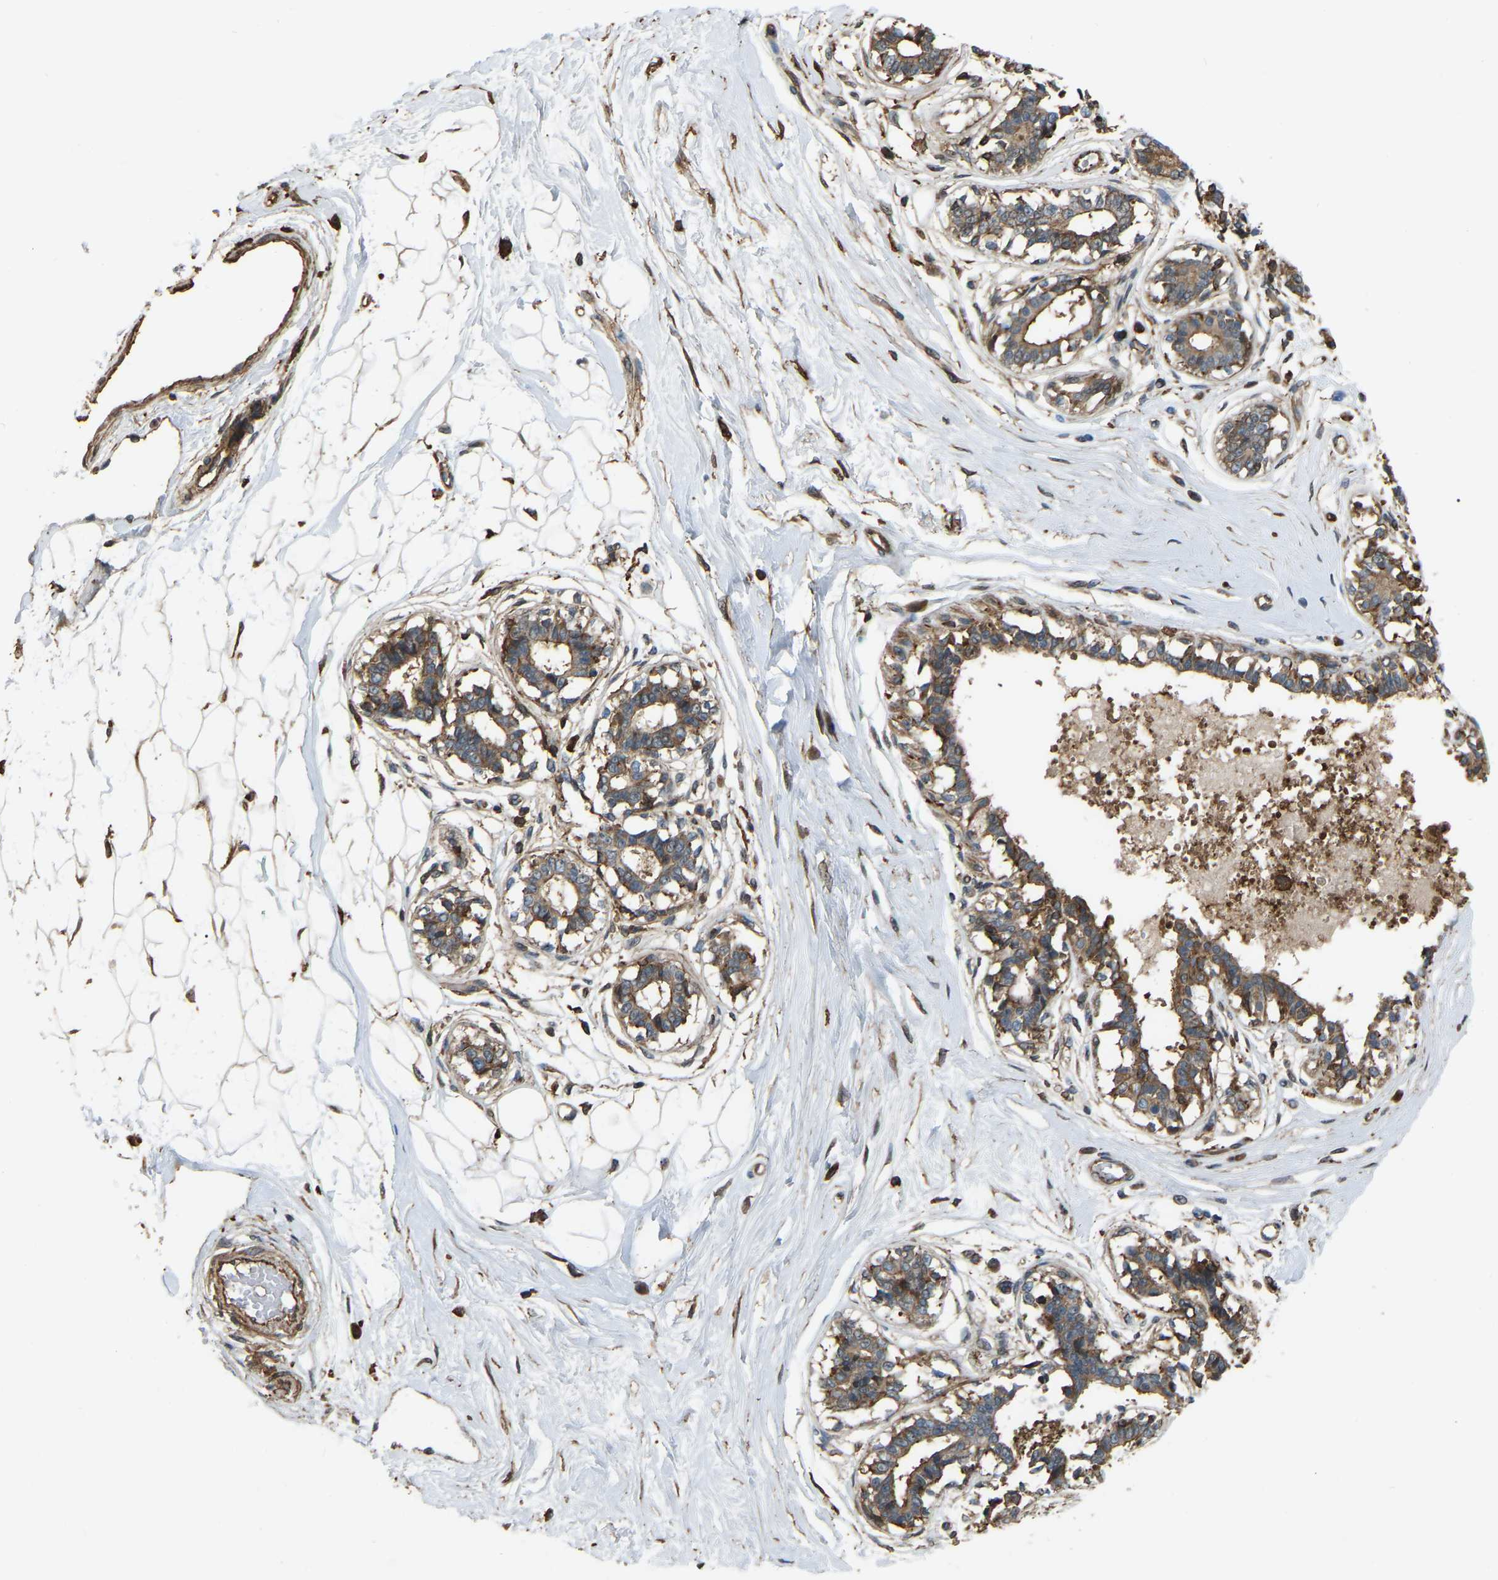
{"staining": {"intensity": "moderate", "quantity": ">75%", "location": "cytoplasmic/membranous"}, "tissue": "breast", "cell_type": "Adipocytes", "image_type": "normal", "snomed": [{"axis": "morphology", "description": "Normal tissue, NOS"}, {"axis": "topography", "description": "Breast"}], "caption": "The photomicrograph reveals staining of benign breast, revealing moderate cytoplasmic/membranous protein positivity (brown color) within adipocytes.", "gene": "SAMD9L", "patient": {"sex": "female", "age": 45}}